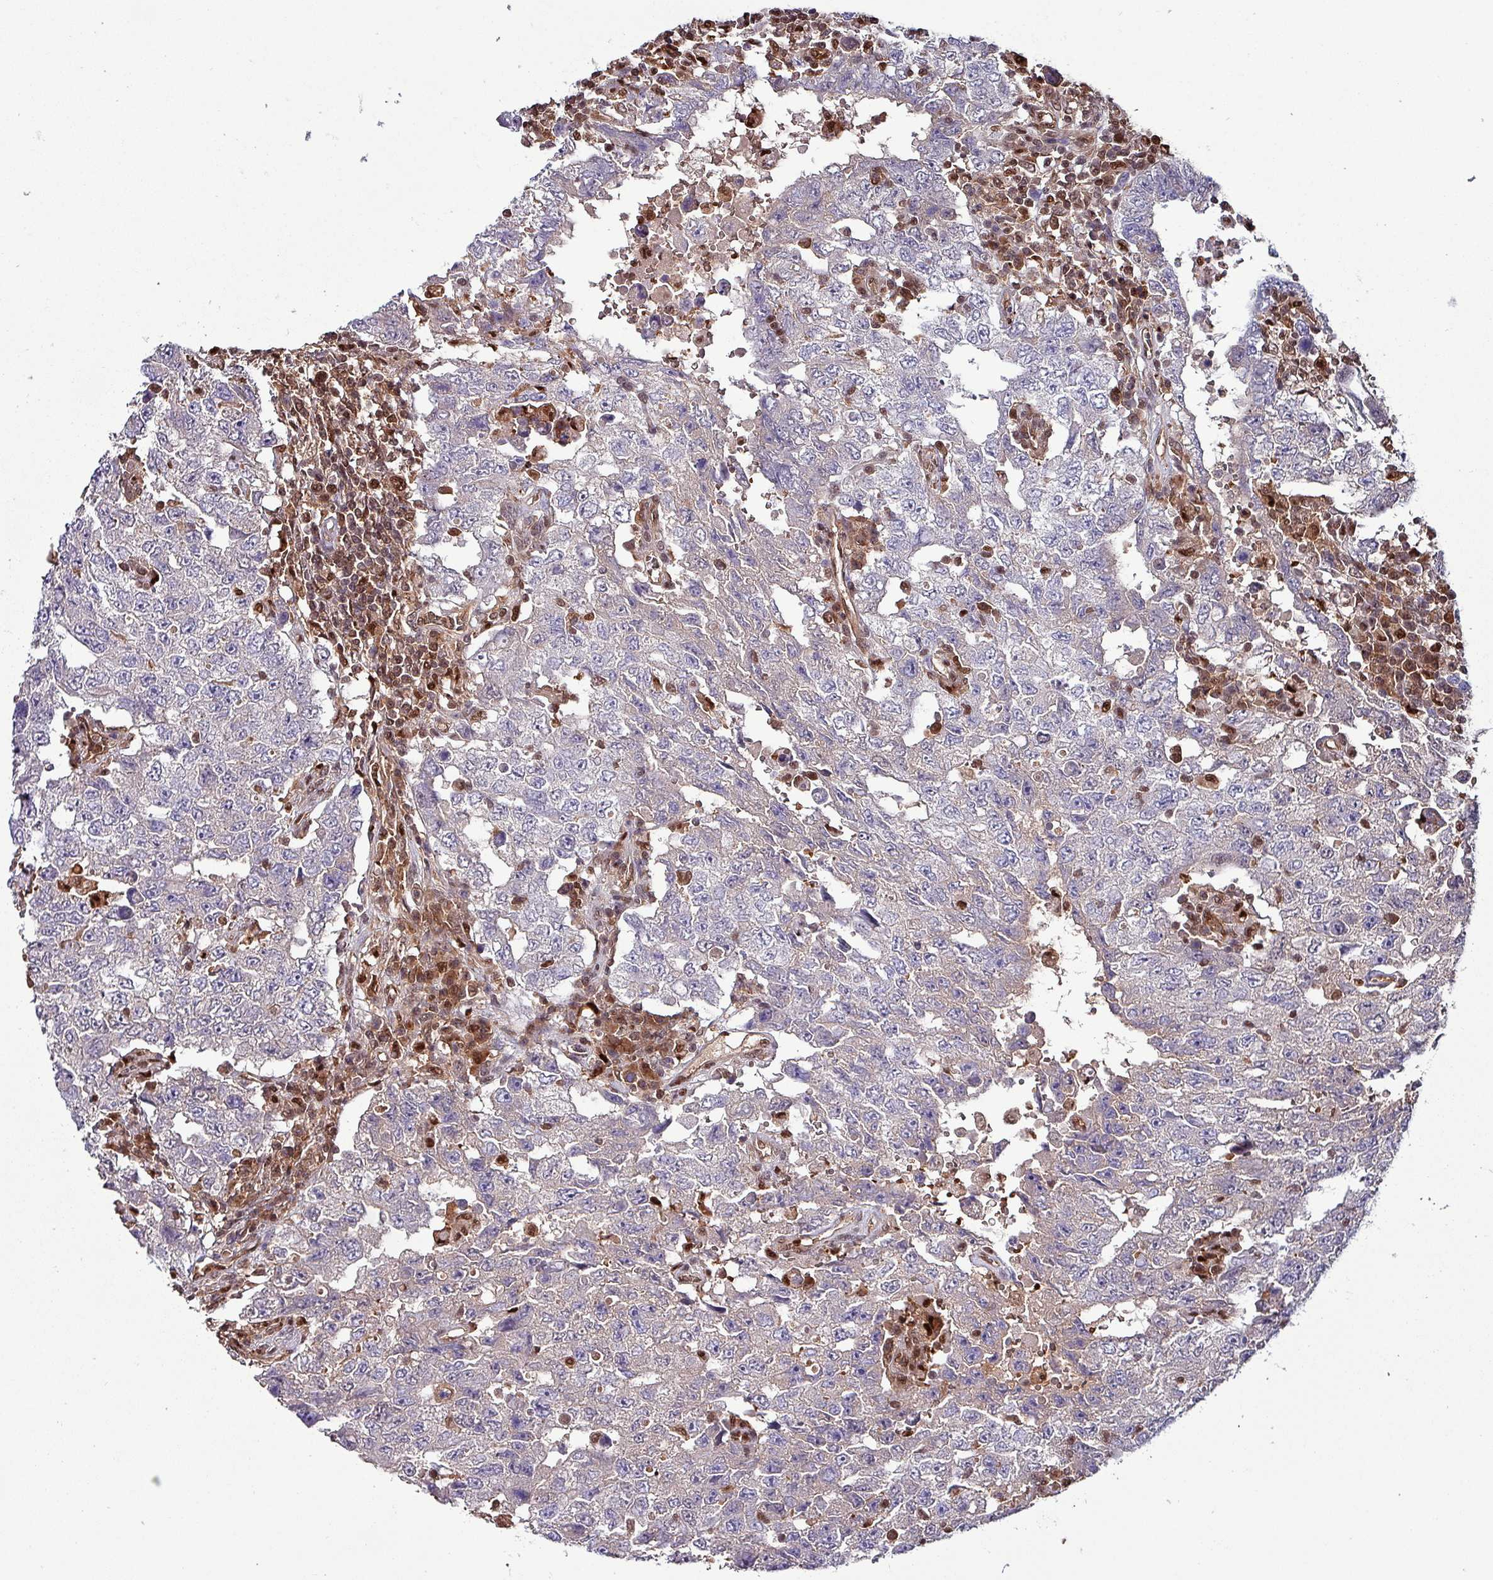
{"staining": {"intensity": "negative", "quantity": "none", "location": "none"}, "tissue": "testis cancer", "cell_type": "Tumor cells", "image_type": "cancer", "snomed": [{"axis": "morphology", "description": "Carcinoma, Embryonal, NOS"}, {"axis": "topography", "description": "Testis"}], "caption": "Testis cancer was stained to show a protein in brown. There is no significant positivity in tumor cells.", "gene": "PSMB8", "patient": {"sex": "male", "age": 26}}